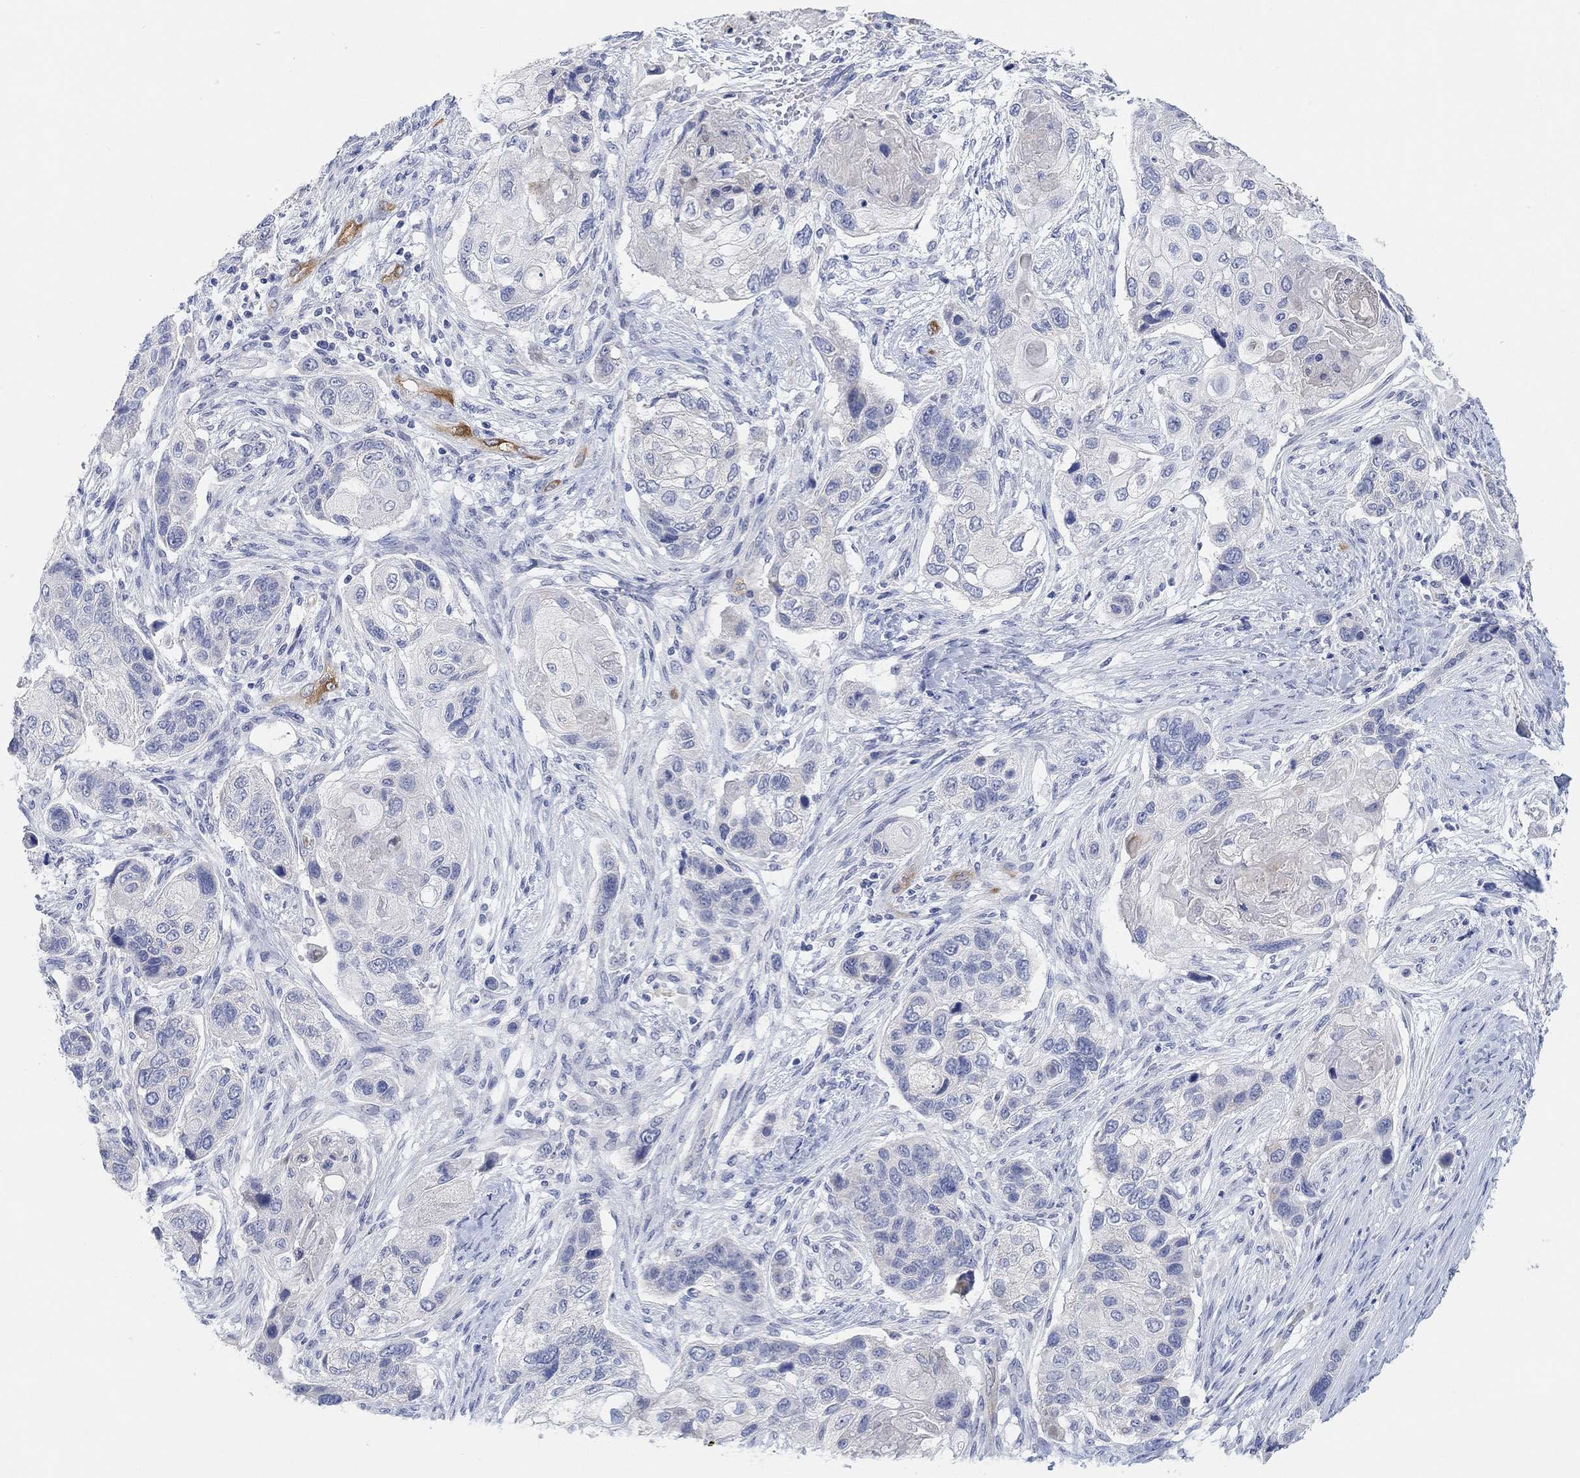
{"staining": {"intensity": "negative", "quantity": "none", "location": "none"}, "tissue": "lung cancer", "cell_type": "Tumor cells", "image_type": "cancer", "snomed": [{"axis": "morphology", "description": "Normal tissue, NOS"}, {"axis": "morphology", "description": "Squamous cell carcinoma, NOS"}, {"axis": "topography", "description": "Bronchus"}, {"axis": "topography", "description": "Lung"}], "caption": "This is a histopathology image of IHC staining of lung cancer (squamous cell carcinoma), which shows no expression in tumor cells.", "gene": "VAT1L", "patient": {"sex": "male", "age": 69}}